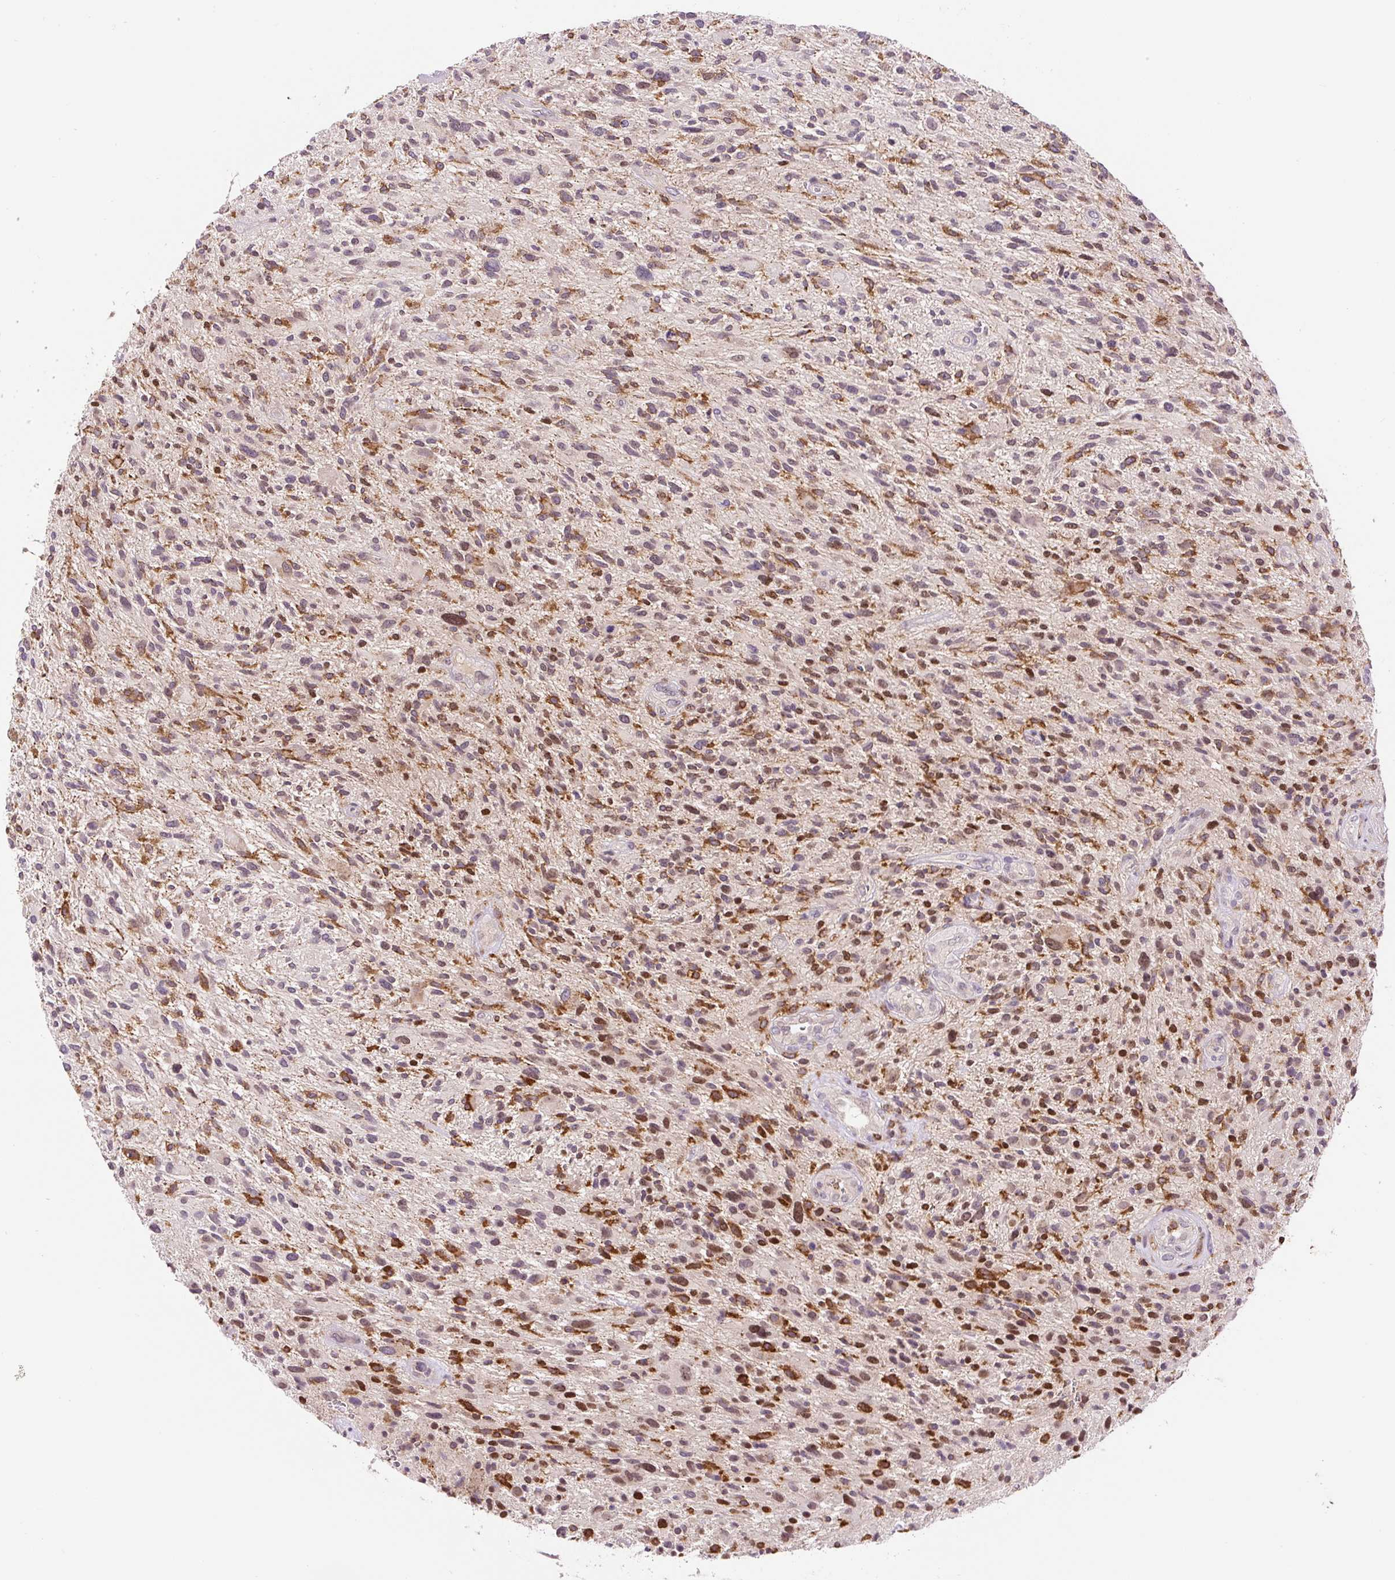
{"staining": {"intensity": "moderate", "quantity": ">75%", "location": "cytoplasmic/membranous,nuclear"}, "tissue": "glioma", "cell_type": "Tumor cells", "image_type": "cancer", "snomed": [{"axis": "morphology", "description": "Glioma, malignant, High grade"}, {"axis": "topography", "description": "Brain"}], "caption": "Glioma stained for a protein shows moderate cytoplasmic/membranous and nuclear positivity in tumor cells.", "gene": "CARD11", "patient": {"sex": "male", "age": 47}}